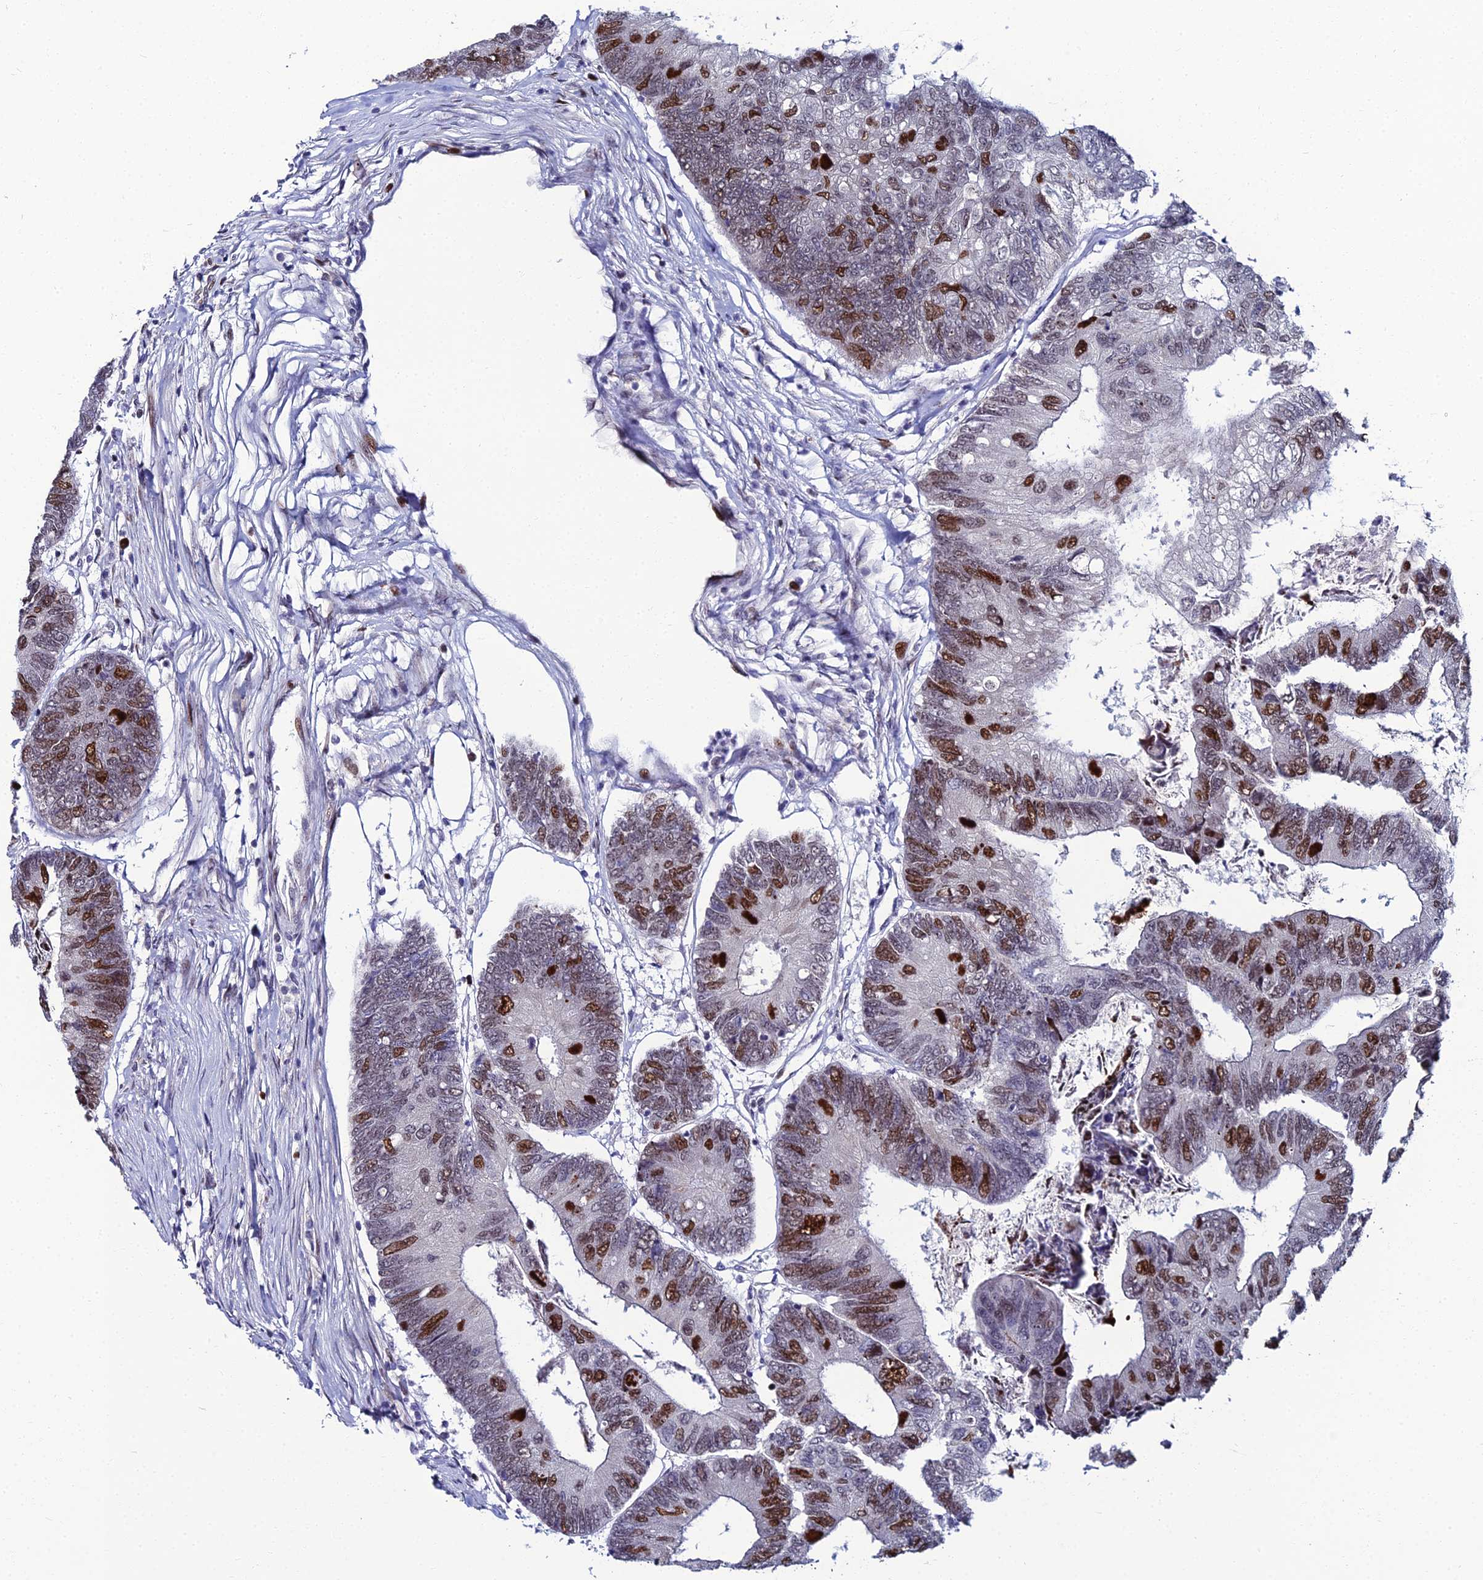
{"staining": {"intensity": "strong", "quantity": "<25%", "location": "nuclear"}, "tissue": "colorectal cancer", "cell_type": "Tumor cells", "image_type": "cancer", "snomed": [{"axis": "morphology", "description": "Adenocarcinoma, NOS"}, {"axis": "topography", "description": "Colon"}], "caption": "Protein analysis of colorectal adenocarcinoma tissue demonstrates strong nuclear positivity in about <25% of tumor cells.", "gene": "TAF9B", "patient": {"sex": "female", "age": 67}}